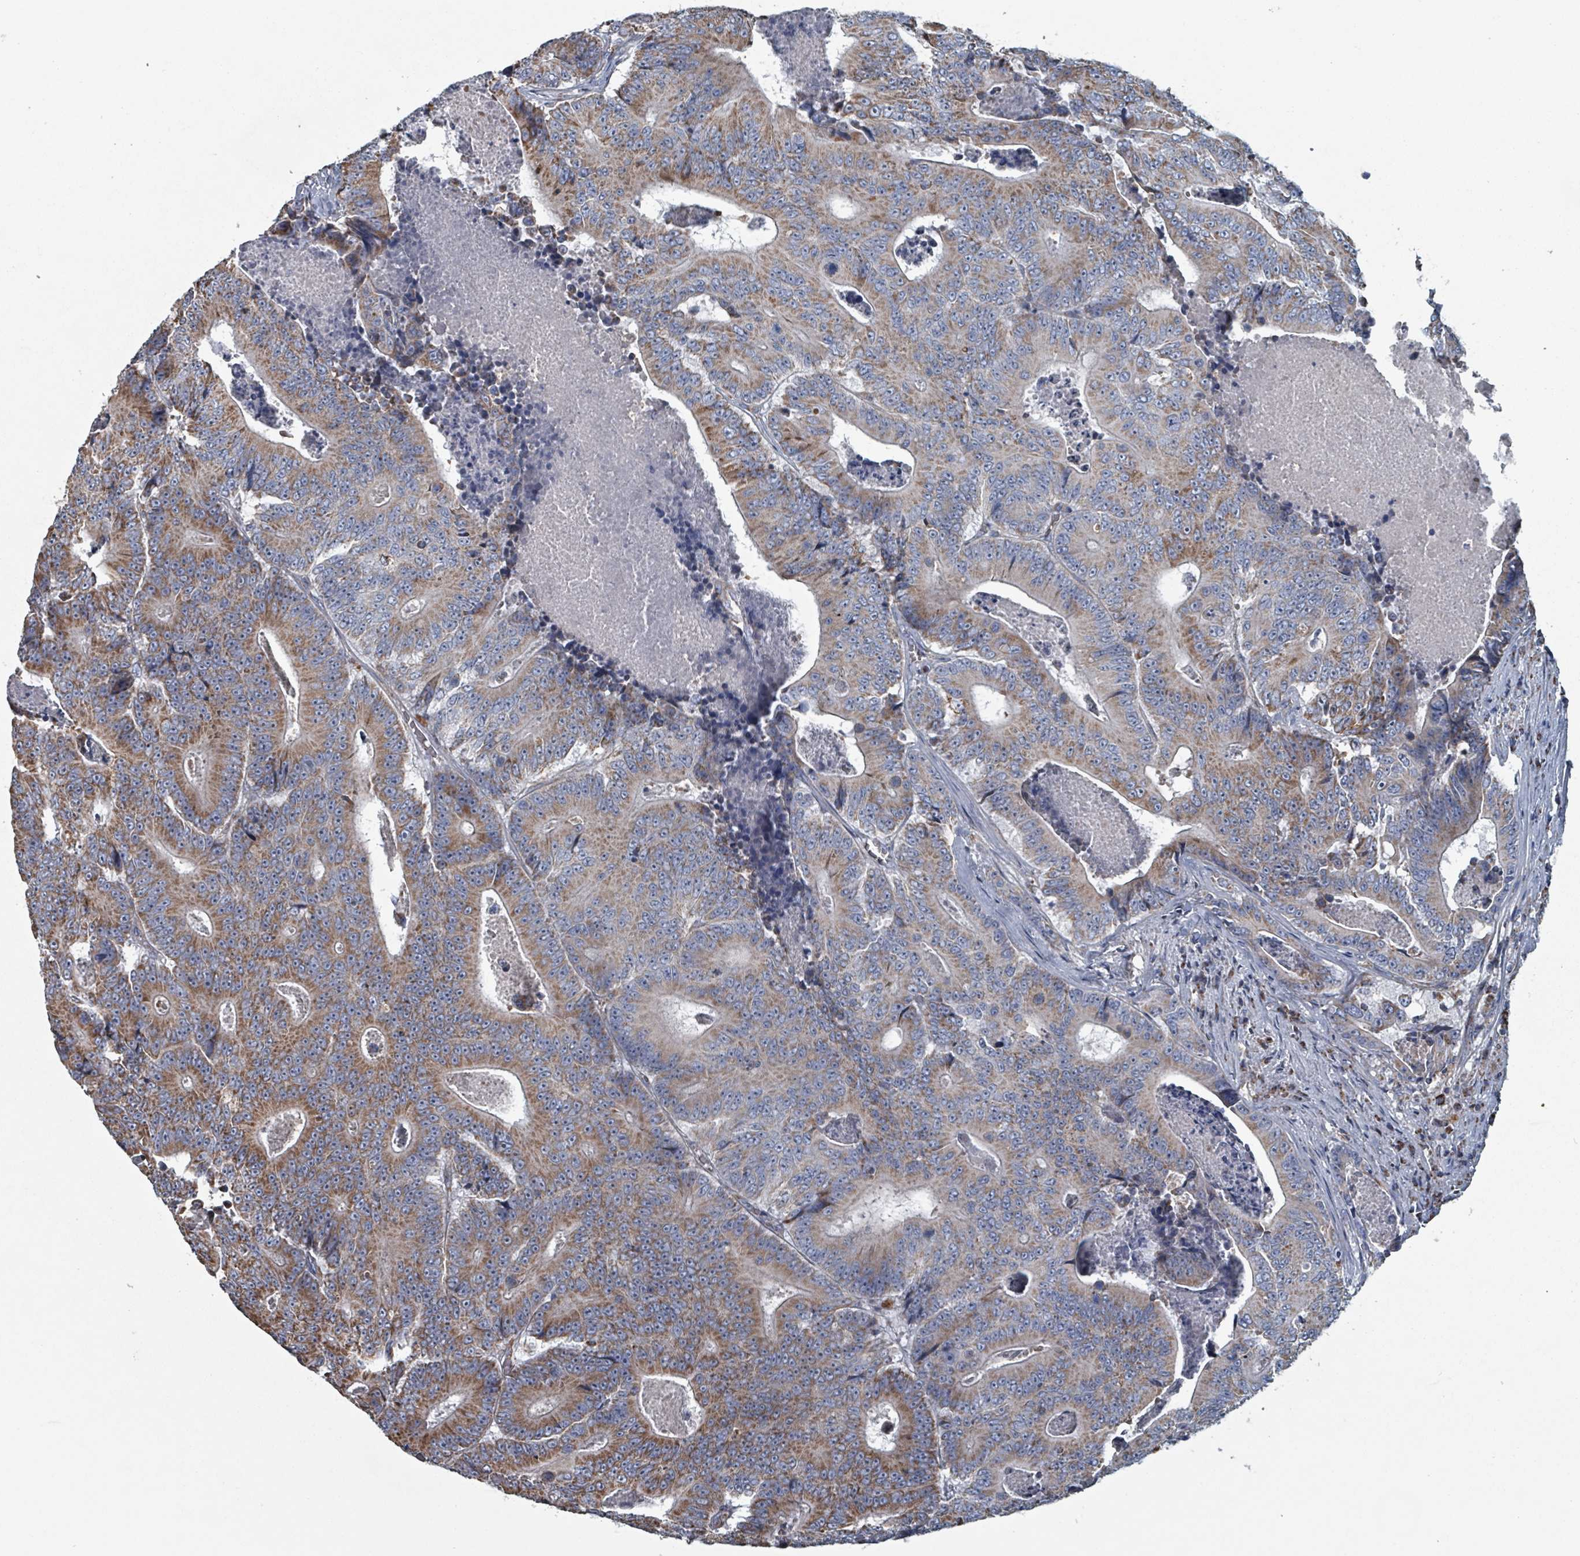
{"staining": {"intensity": "moderate", "quantity": ">75%", "location": "cytoplasmic/membranous"}, "tissue": "colorectal cancer", "cell_type": "Tumor cells", "image_type": "cancer", "snomed": [{"axis": "morphology", "description": "Adenocarcinoma, NOS"}, {"axis": "topography", "description": "Colon"}], "caption": "Colorectal cancer was stained to show a protein in brown. There is medium levels of moderate cytoplasmic/membranous positivity in approximately >75% of tumor cells. The protein of interest is shown in brown color, while the nuclei are stained blue.", "gene": "ABHD18", "patient": {"sex": "male", "age": 83}}